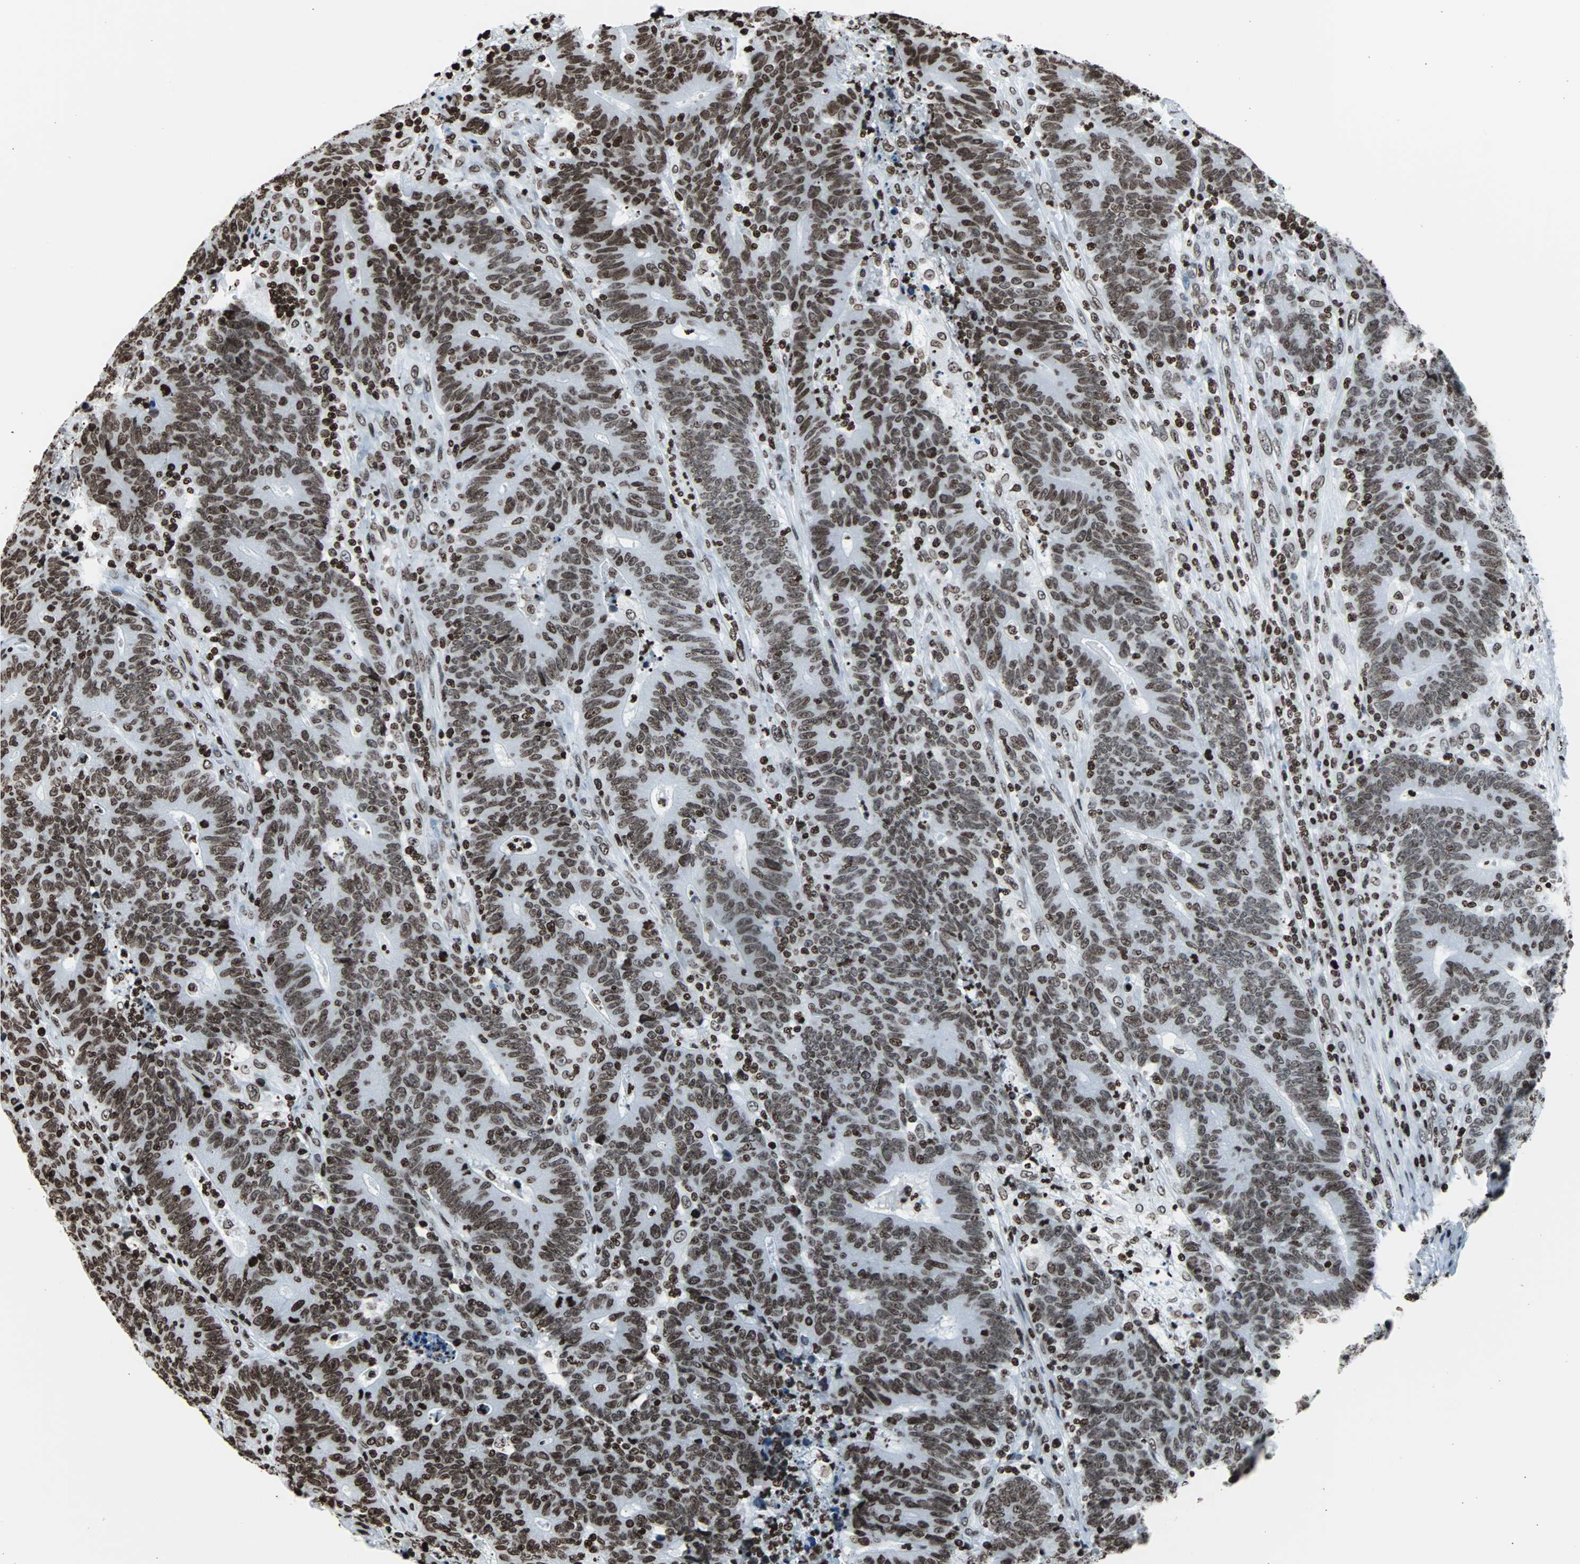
{"staining": {"intensity": "moderate", "quantity": ">75%", "location": "nuclear"}, "tissue": "colorectal cancer", "cell_type": "Tumor cells", "image_type": "cancer", "snomed": [{"axis": "morphology", "description": "Normal tissue, NOS"}, {"axis": "morphology", "description": "Adenocarcinoma, NOS"}, {"axis": "topography", "description": "Colon"}], "caption": "DAB immunohistochemical staining of colorectal cancer (adenocarcinoma) reveals moderate nuclear protein positivity in approximately >75% of tumor cells.", "gene": "H2BC18", "patient": {"sex": "female", "age": 75}}